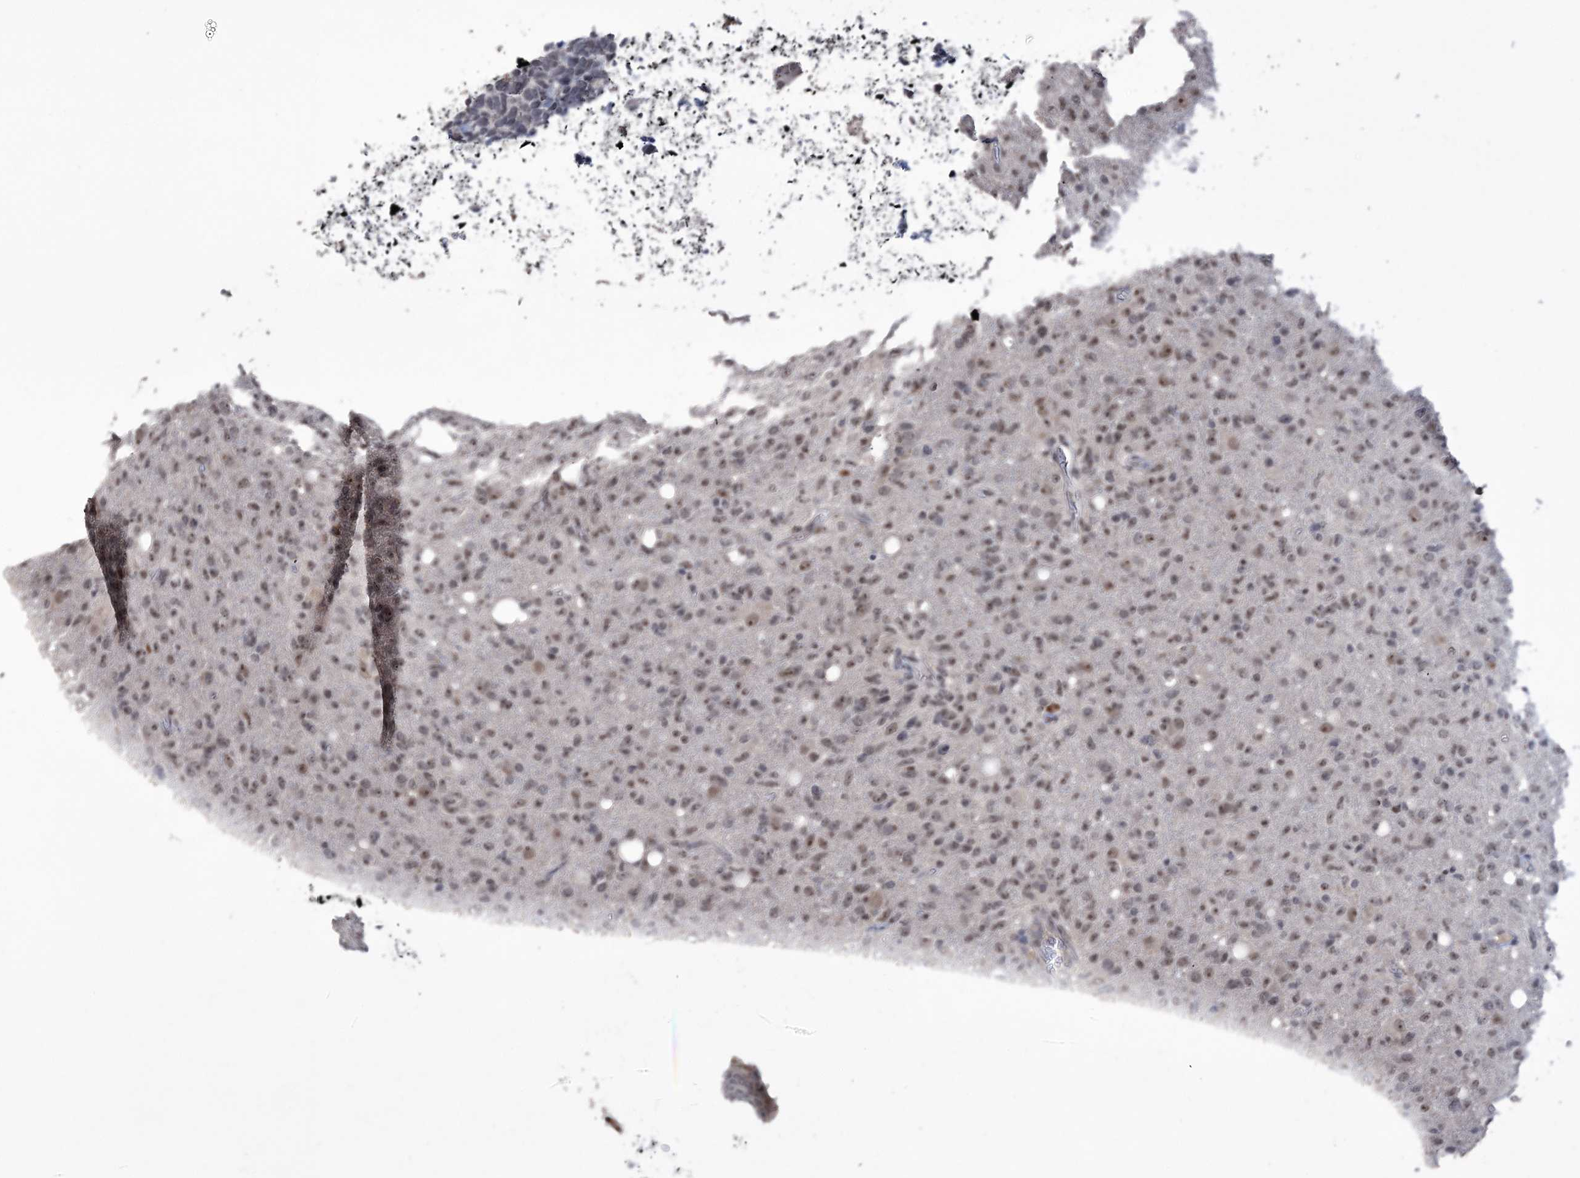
{"staining": {"intensity": "moderate", "quantity": ">75%", "location": "nuclear"}, "tissue": "glioma", "cell_type": "Tumor cells", "image_type": "cancer", "snomed": [{"axis": "morphology", "description": "Glioma, malignant, High grade"}, {"axis": "topography", "description": "Brain"}], "caption": "Immunohistochemistry (IHC) staining of malignant glioma (high-grade), which reveals medium levels of moderate nuclear staining in about >75% of tumor cells indicating moderate nuclear protein staining. The staining was performed using DAB (3,3'-diaminobenzidine) (brown) for protein detection and nuclei were counterstained in hematoxylin (blue).", "gene": "VGLL4", "patient": {"sex": "female", "age": 57}}